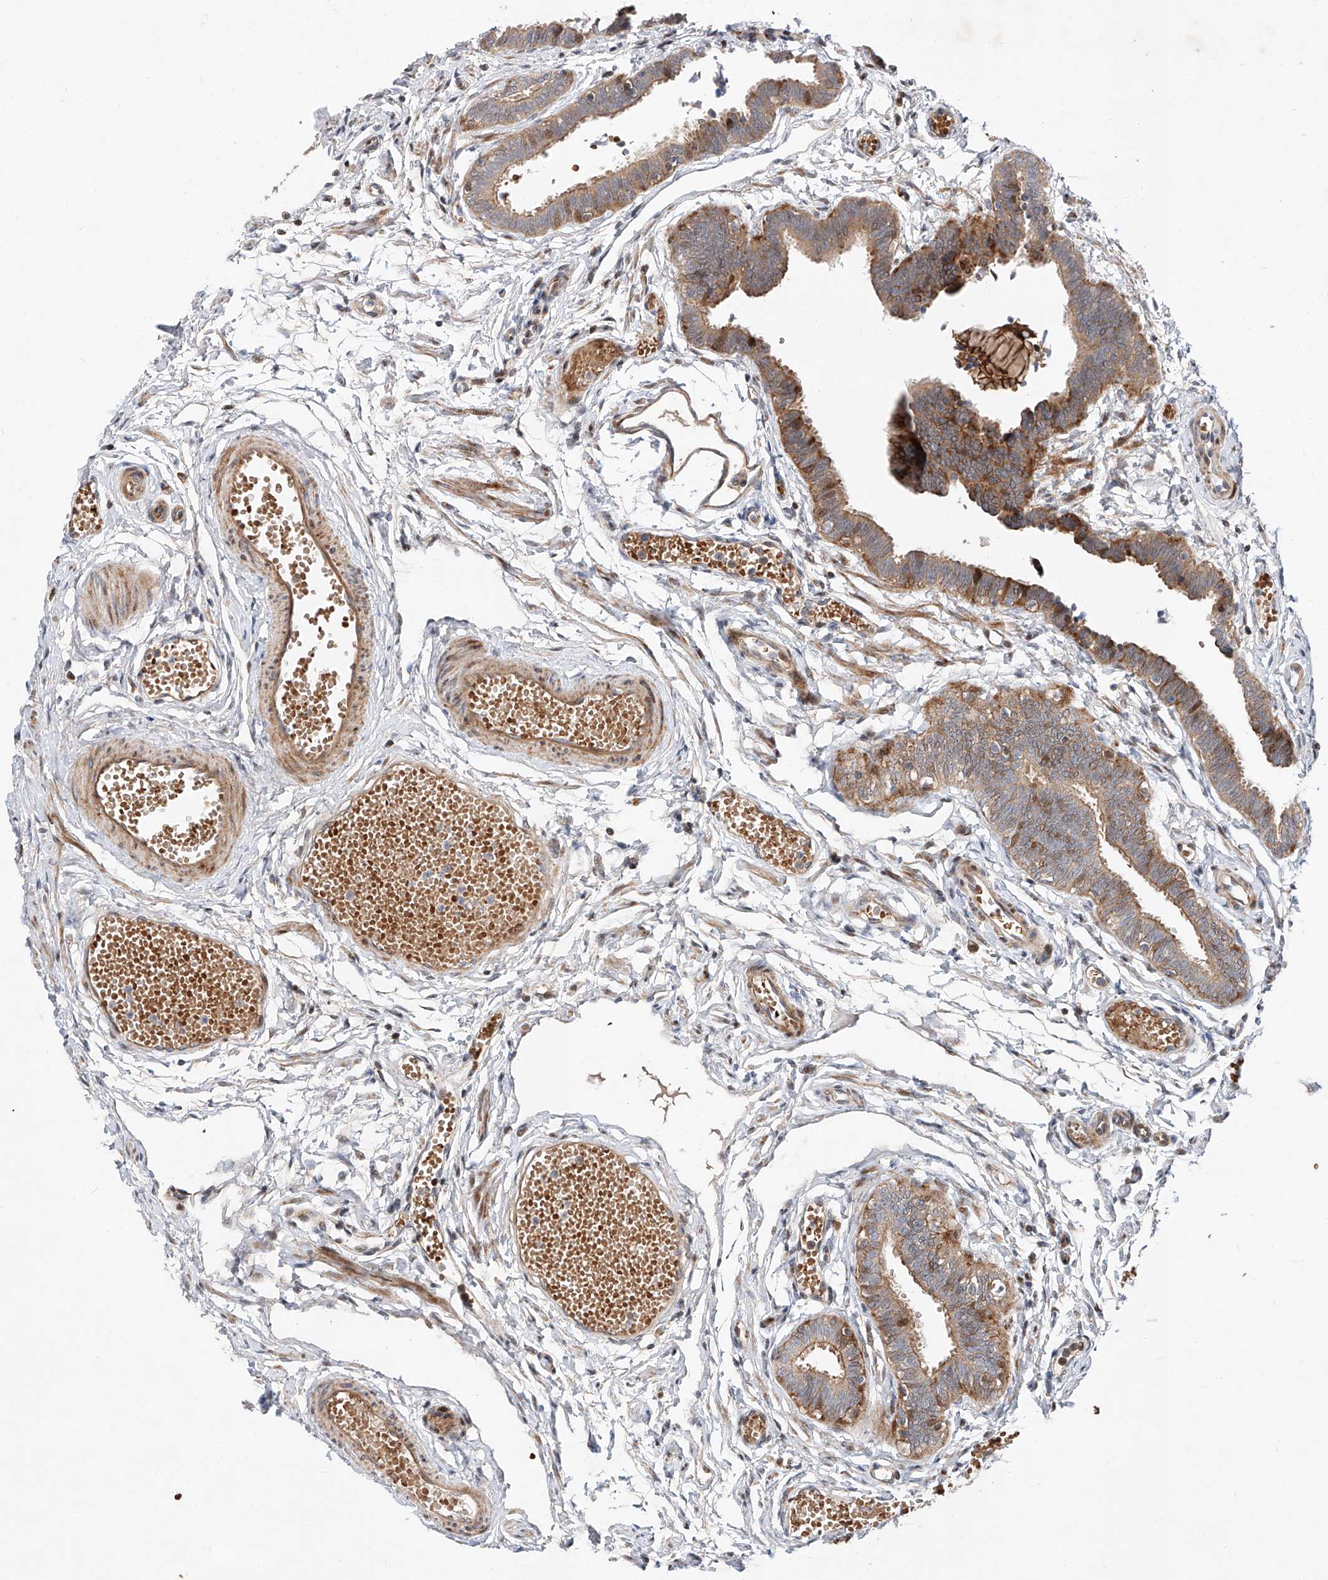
{"staining": {"intensity": "moderate", "quantity": ">75%", "location": "cytoplasmic/membranous"}, "tissue": "fallopian tube", "cell_type": "Glandular cells", "image_type": "normal", "snomed": [{"axis": "morphology", "description": "Normal tissue, NOS"}, {"axis": "topography", "description": "Fallopian tube"}, {"axis": "topography", "description": "Ovary"}], "caption": "Human fallopian tube stained with a brown dye demonstrates moderate cytoplasmic/membranous positive staining in about >75% of glandular cells.", "gene": "USF3", "patient": {"sex": "female", "age": 23}}